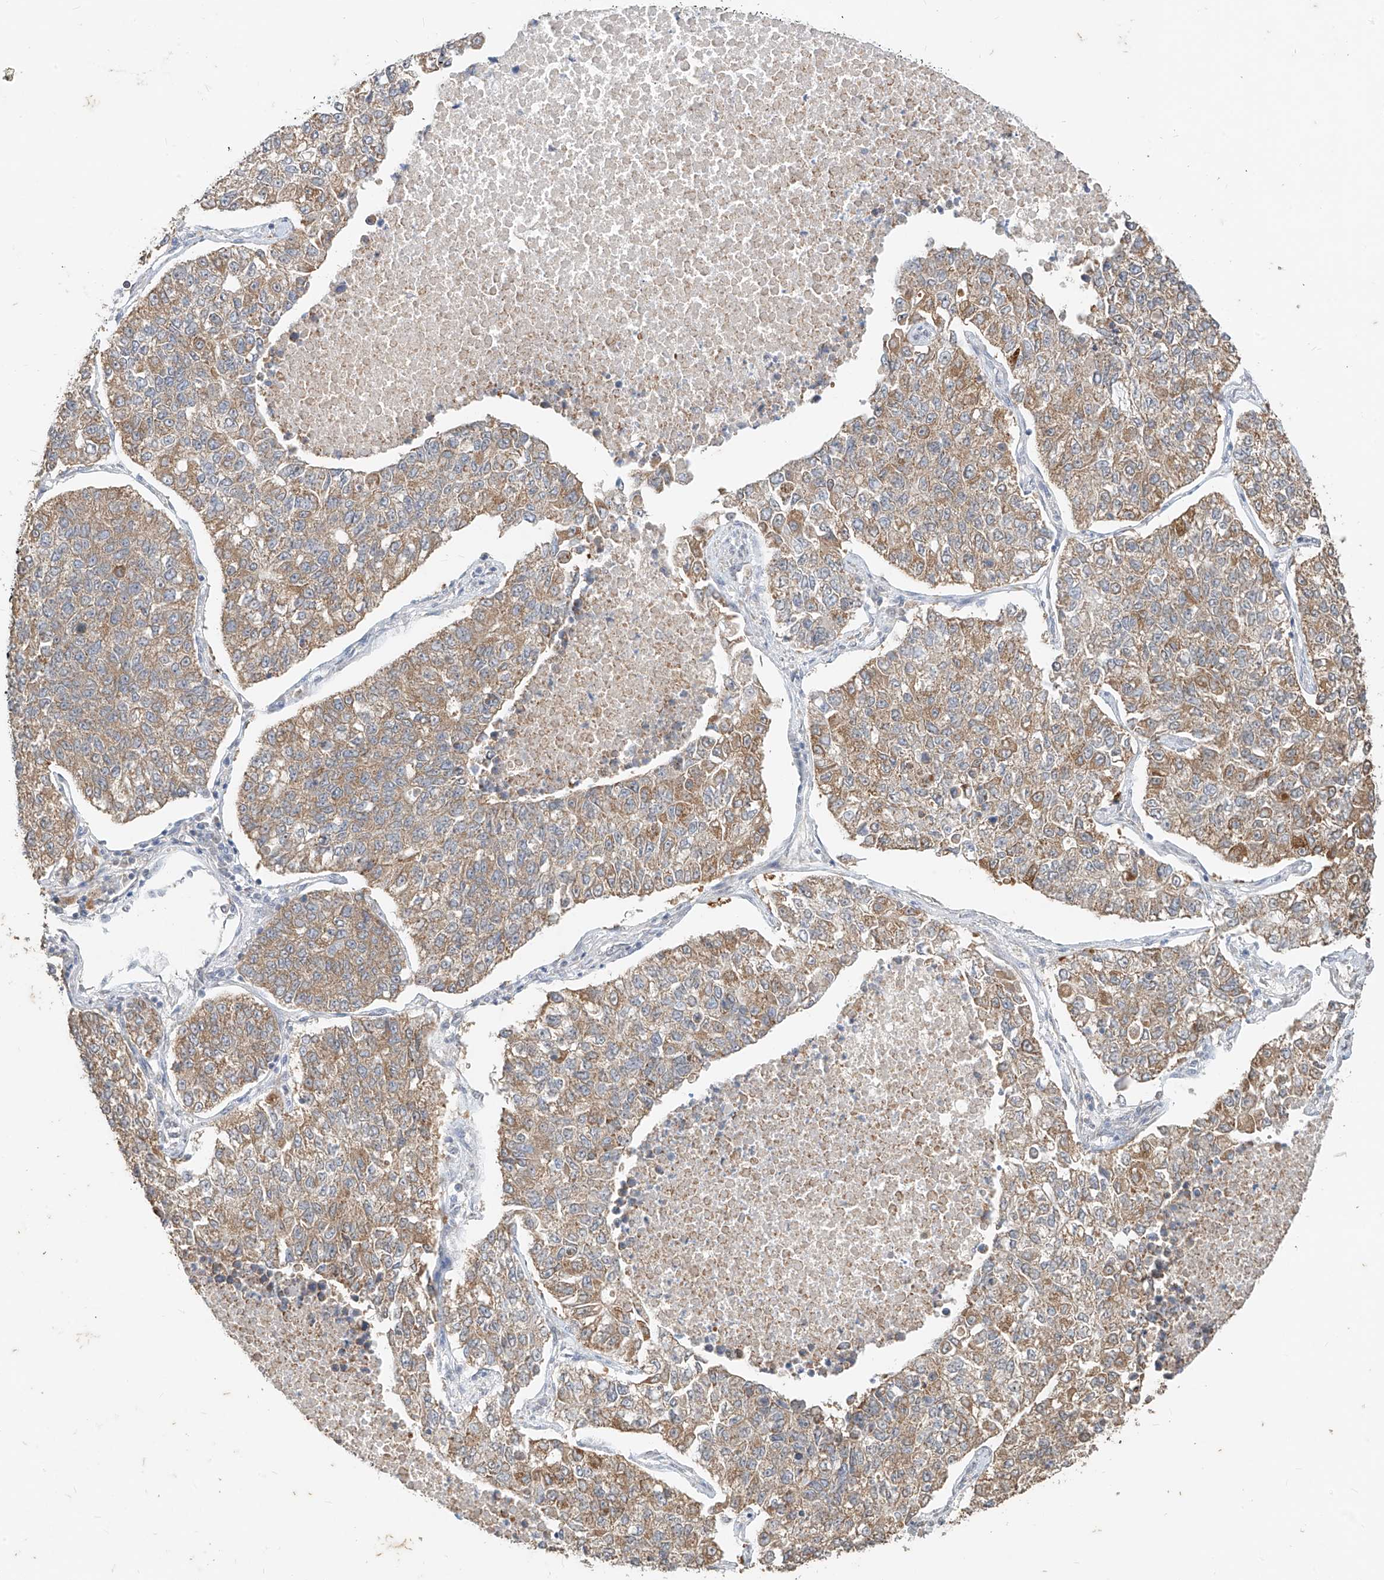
{"staining": {"intensity": "moderate", "quantity": ">75%", "location": "cytoplasmic/membranous"}, "tissue": "lung cancer", "cell_type": "Tumor cells", "image_type": "cancer", "snomed": [{"axis": "morphology", "description": "Adenocarcinoma, NOS"}, {"axis": "topography", "description": "Lung"}], "caption": "Immunohistochemical staining of human adenocarcinoma (lung) reveals medium levels of moderate cytoplasmic/membranous protein staining in about >75% of tumor cells.", "gene": "MTUS2", "patient": {"sex": "male", "age": 49}}